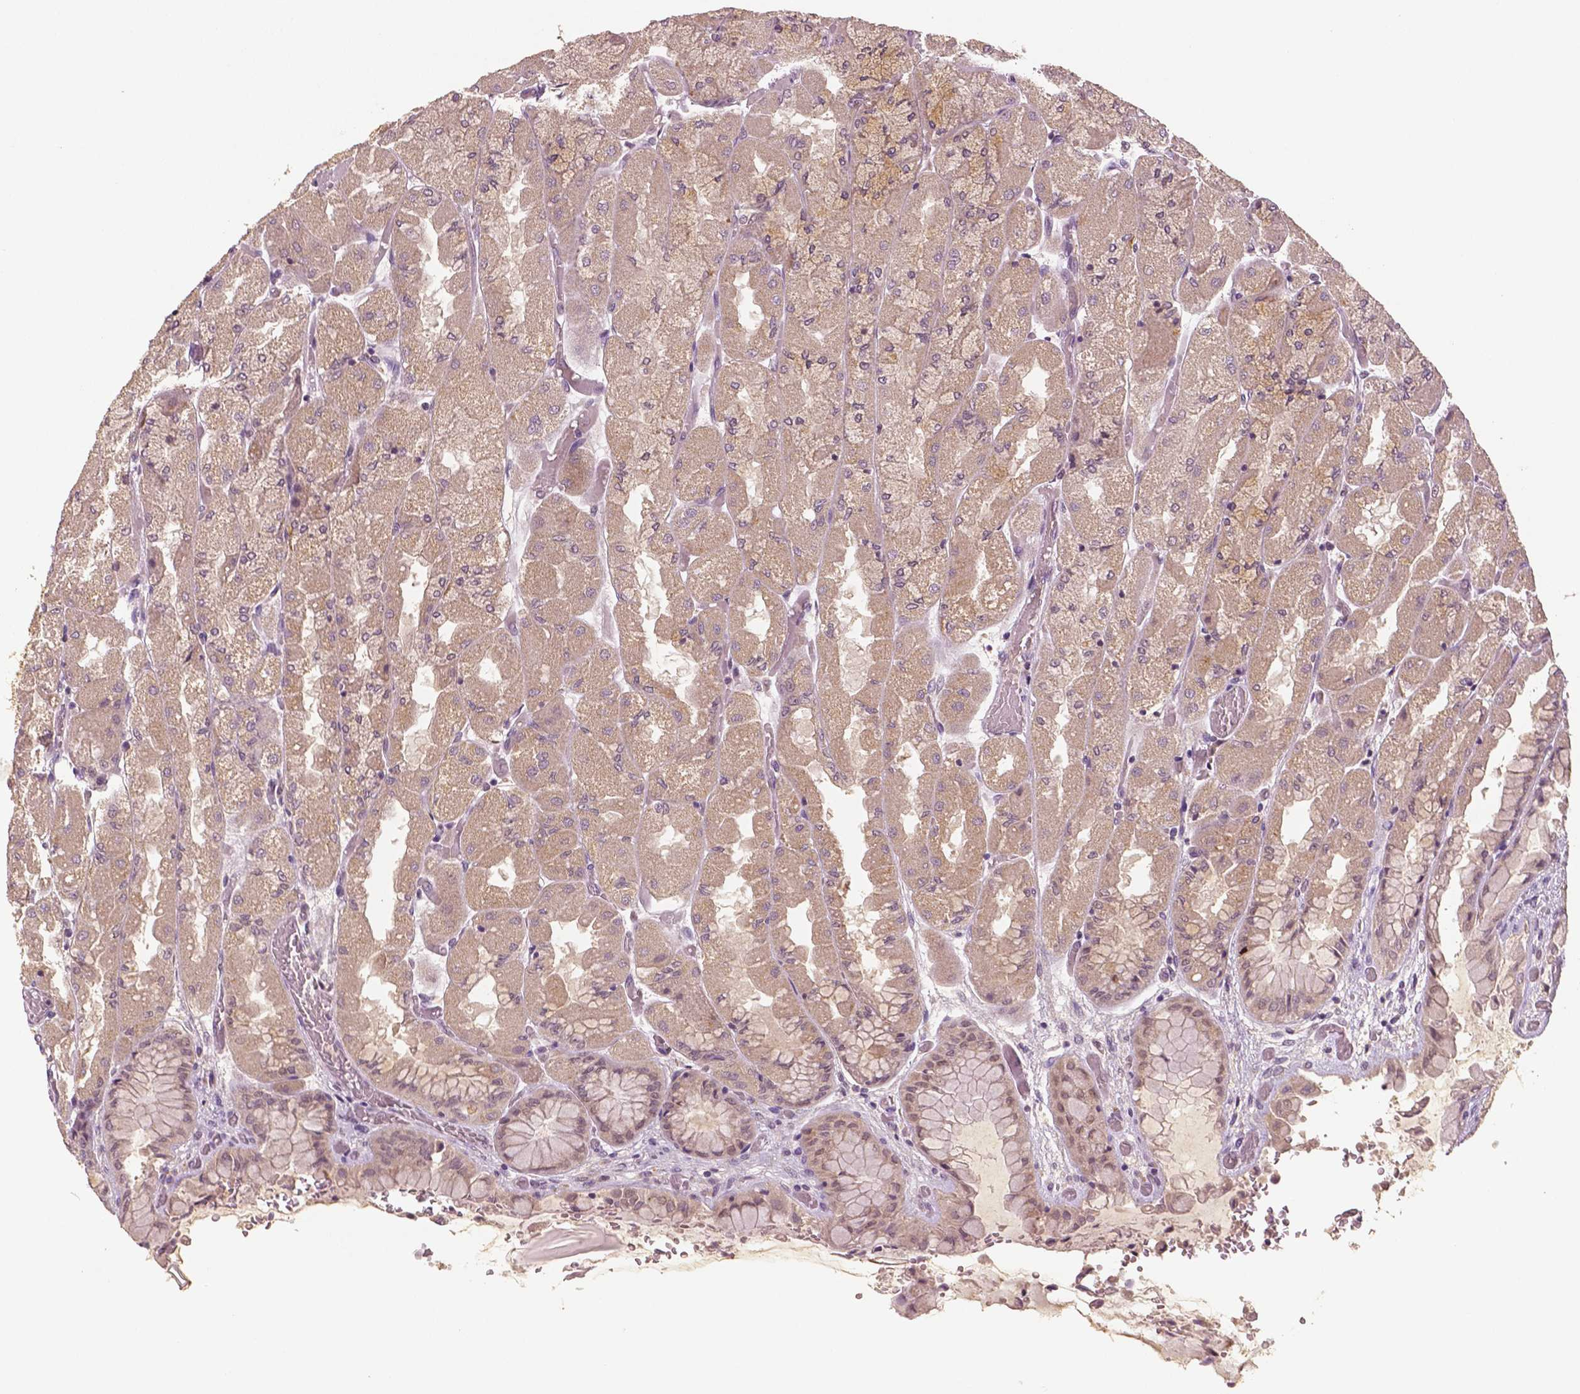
{"staining": {"intensity": "weak", "quantity": ">75%", "location": "cytoplasmic/membranous,nuclear"}, "tissue": "stomach", "cell_type": "Glandular cells", "image_type": "normal", "snomed": [{"axis": "morphology", "description": "Normal tissue, NOS"}, {"axis": "topography", "description": "Stomach"}], "caption": "Immunohistochemistry (IHC) of normal human stomach demonstrates low levels of weak cytoplasmic/membranous,nuclear expression in about >75% of glandular cells. (IHC, brightfield microscopy, high magnification).", "gene": "MKI67", "patient": {"sex": "female", "age": 61}}